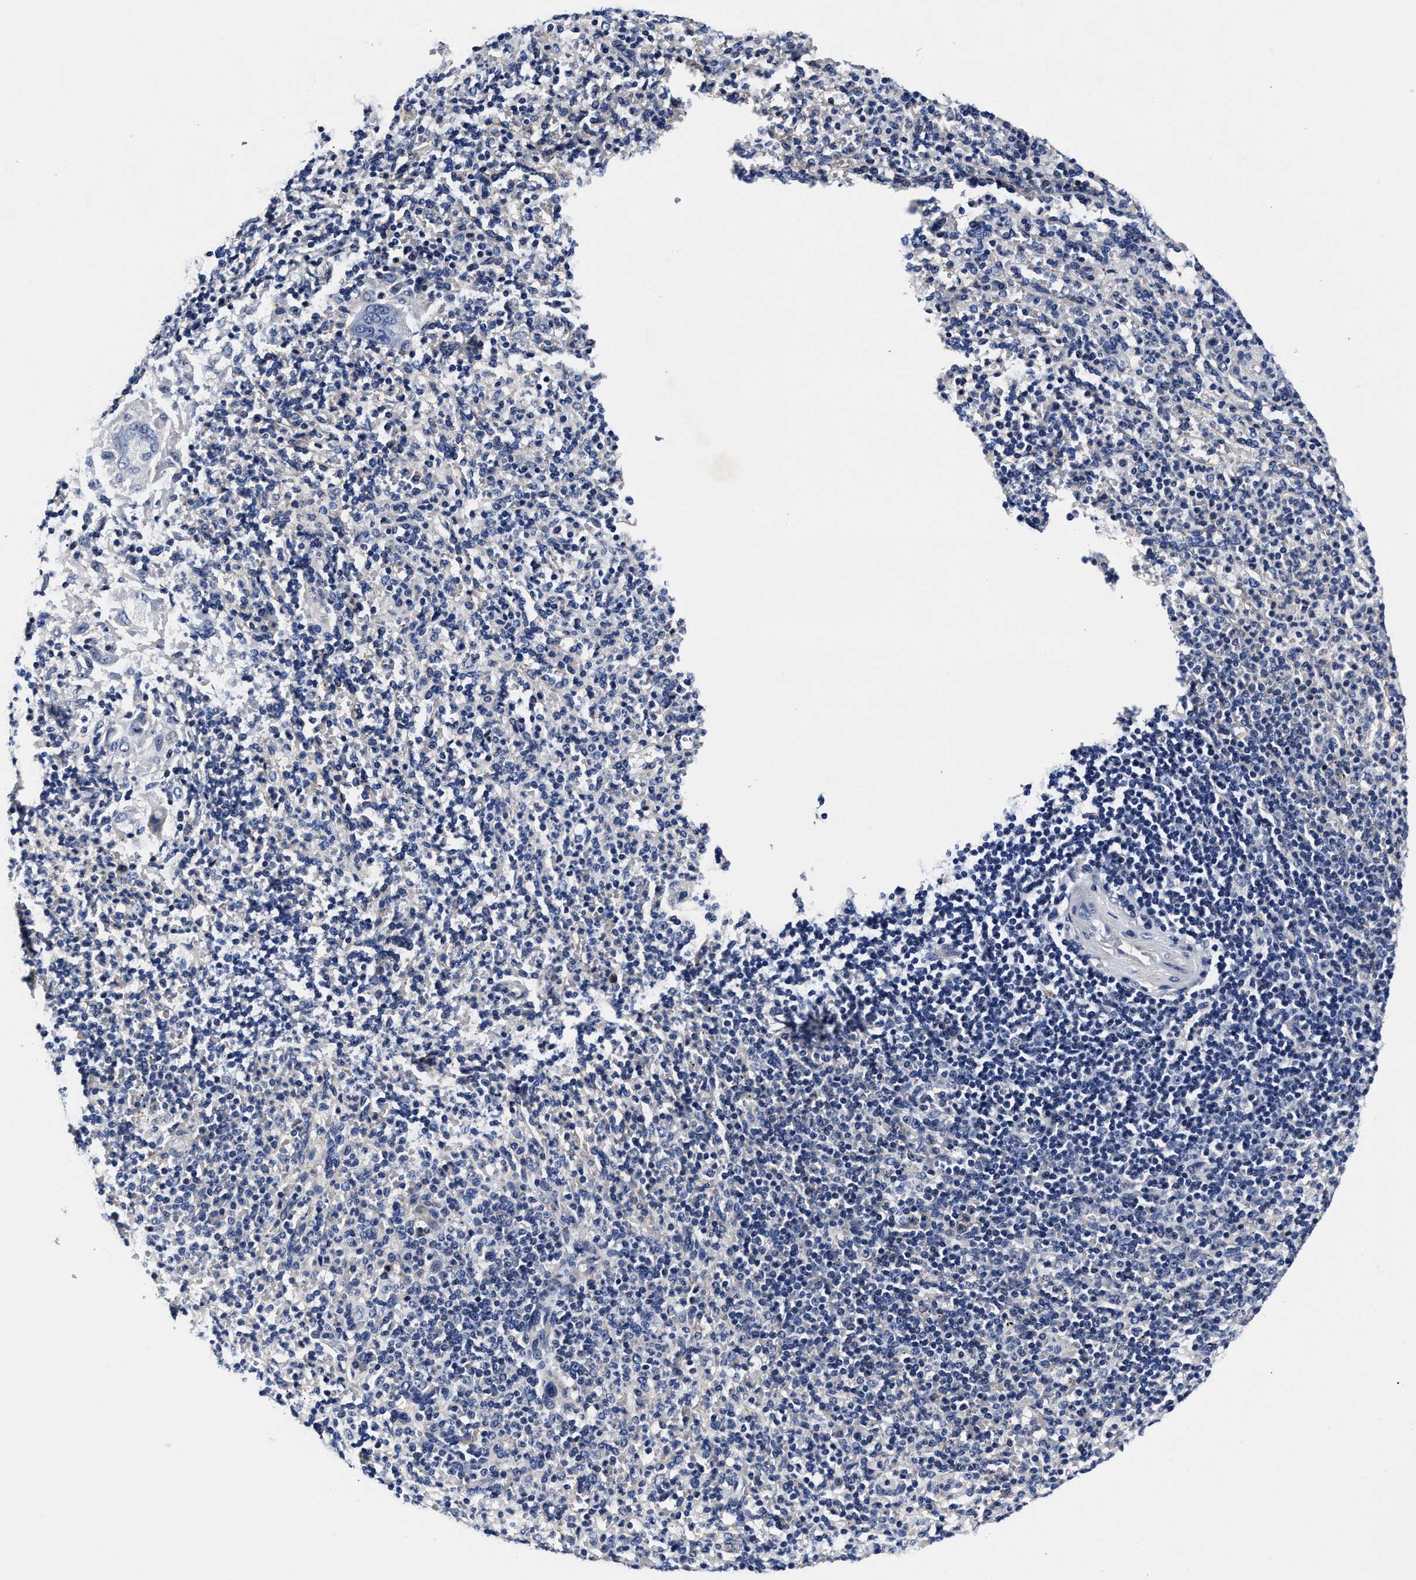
{"staining": {"intensity": "negative", "quantity": "none", "location": "none"}, "tissue": "spleen", "cell_type": "Cells in red pulp", "image_type": "normal", "snomed": [{"axis": "morphology", "description": "Normal tissue, NOS"}, {"axis": "topography", "description": "Spleen"}], "caption": "The immunohistochemistry image has no significant expression in cells in red pulp of spleen.", "gene": "OLFML2A", "patient": {"sex": "male", "age": 36}}